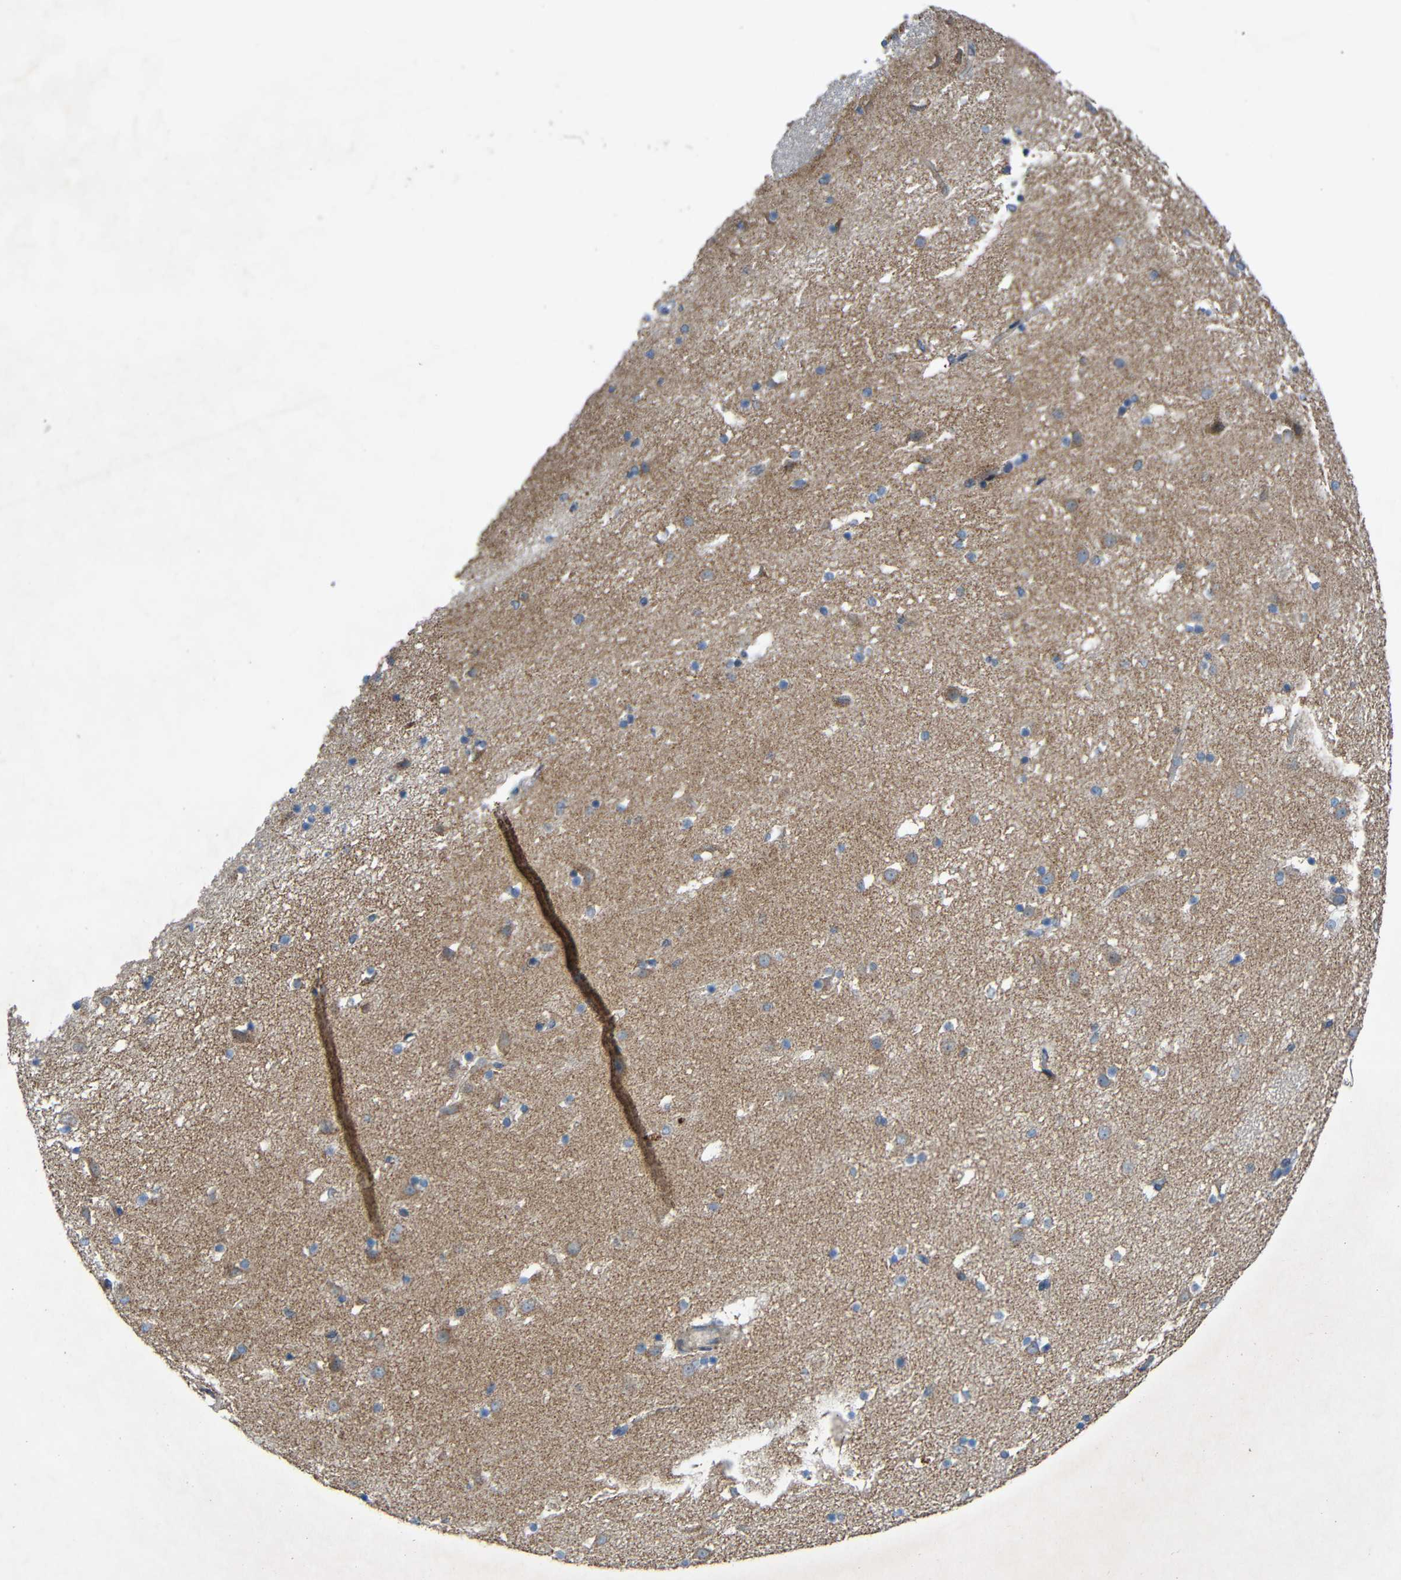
{"staining": {"intensity": "weak", "quantity": "<25%", "location": "cytoplasmic/membranous"}, "tissue": "caudate", "cell_type": "Glial cells", "image_type": "normal", "snomed": [{"axis": "morphology", "description": "Normal tissue, NOS"}, {"axis": "topography", "description": "Lateral ventricle wall"}], "caption": "Immunohistochemical staining of benign caudate displays no significant positivity in glial cells.", "gene": "TMEM25", "patient": {"sex": "male", "age": 45}}